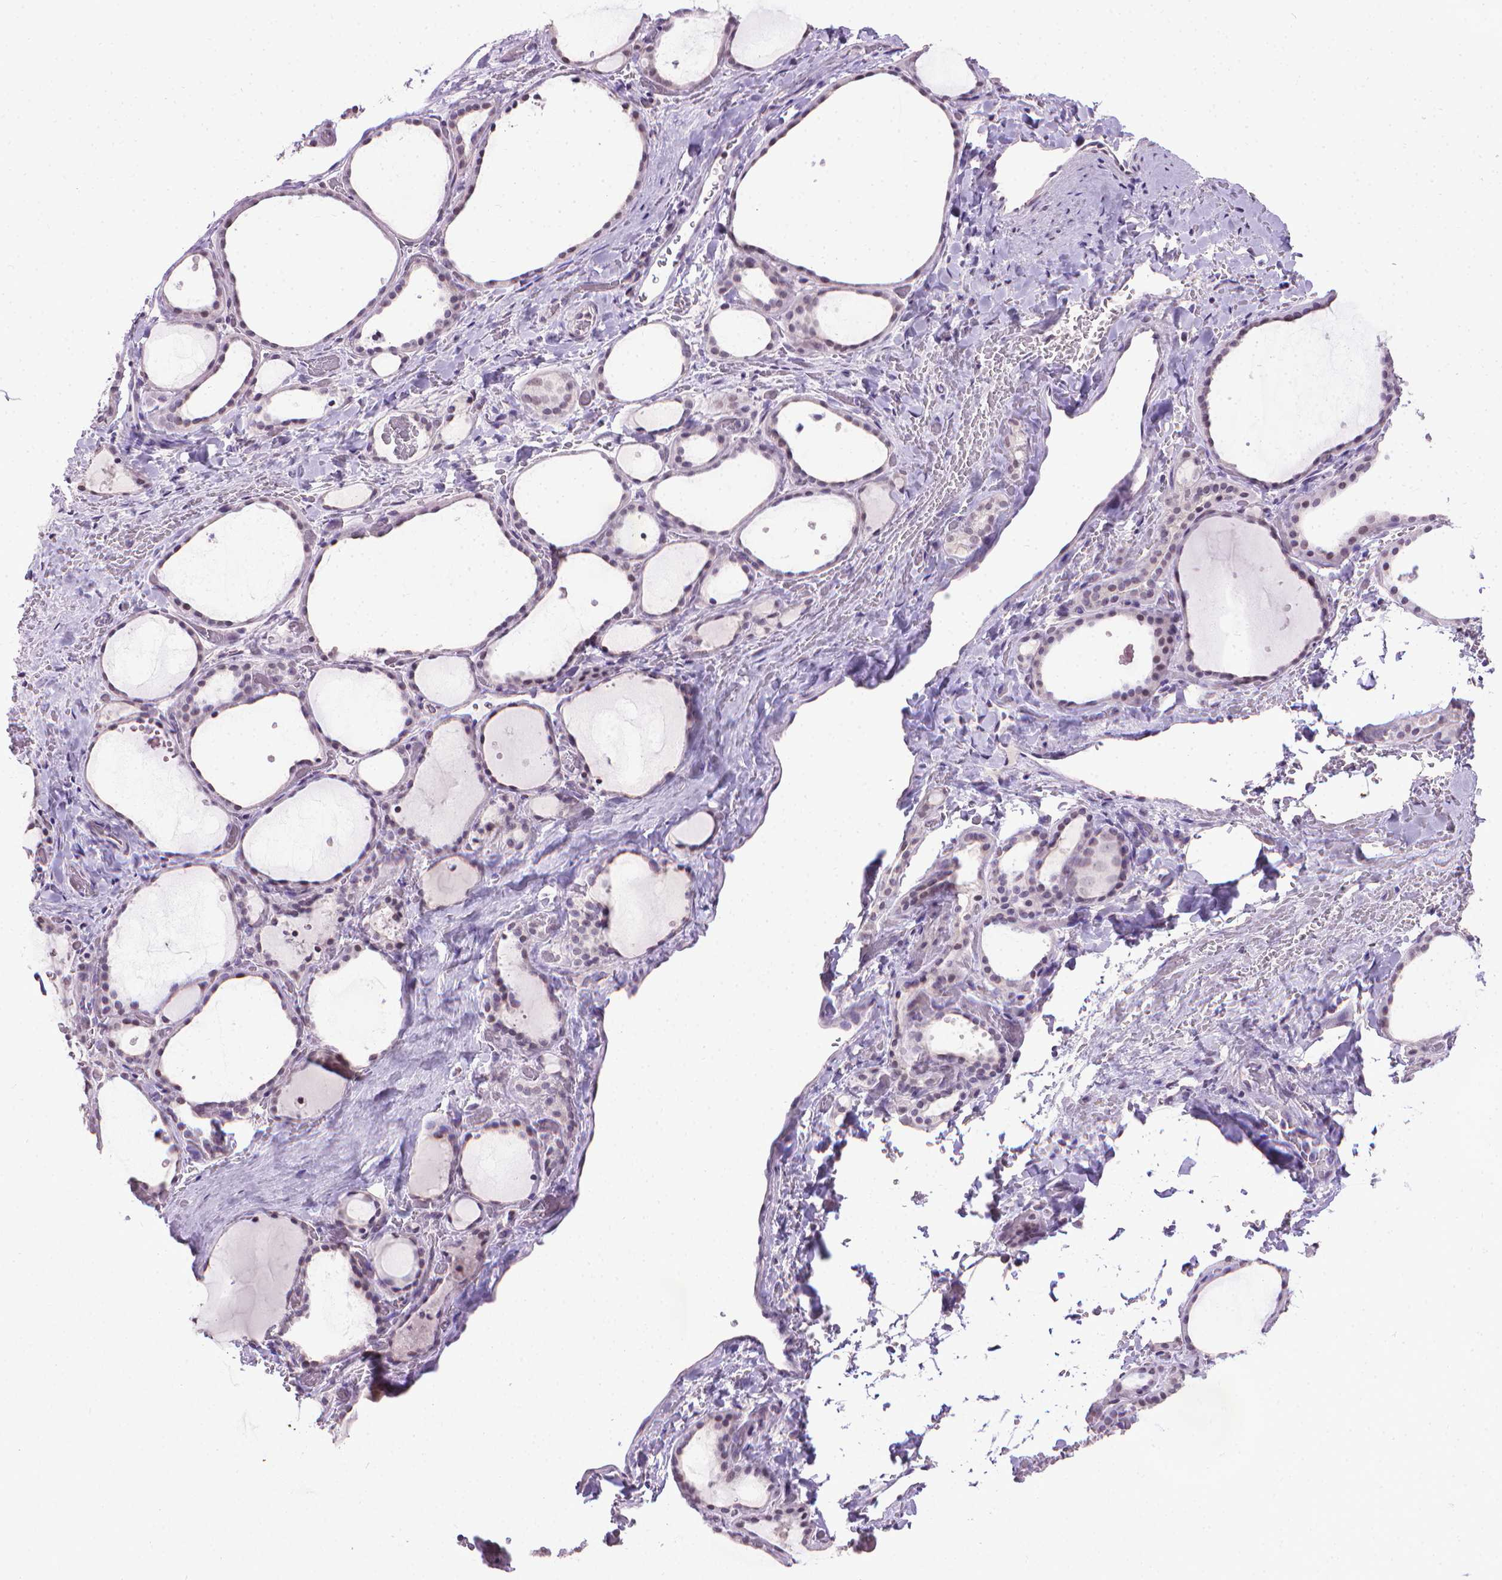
{"staining": {"intensity": "weak", "quantity": "<25%", "location": "cytoplasmic/membranous"}, "tissue": "thyroid gland", "cell_type": "Glandular cells", "image_type": "normal", "snomed": [{"axis": "morphology", "description": "Normal tissue, NOS"}, {"axis": "topography", "description": "Thyroid gland"}], "caption": "A high-resolution histopathology image shows immunohistochemistry (IHC) staining of benign thyroid gland, which displays no significant staining in glandular cells. (DAB immunohistochemistry, high magnification).", "gene": "KMO", "patient": {"sex": "female", "age": 36}}